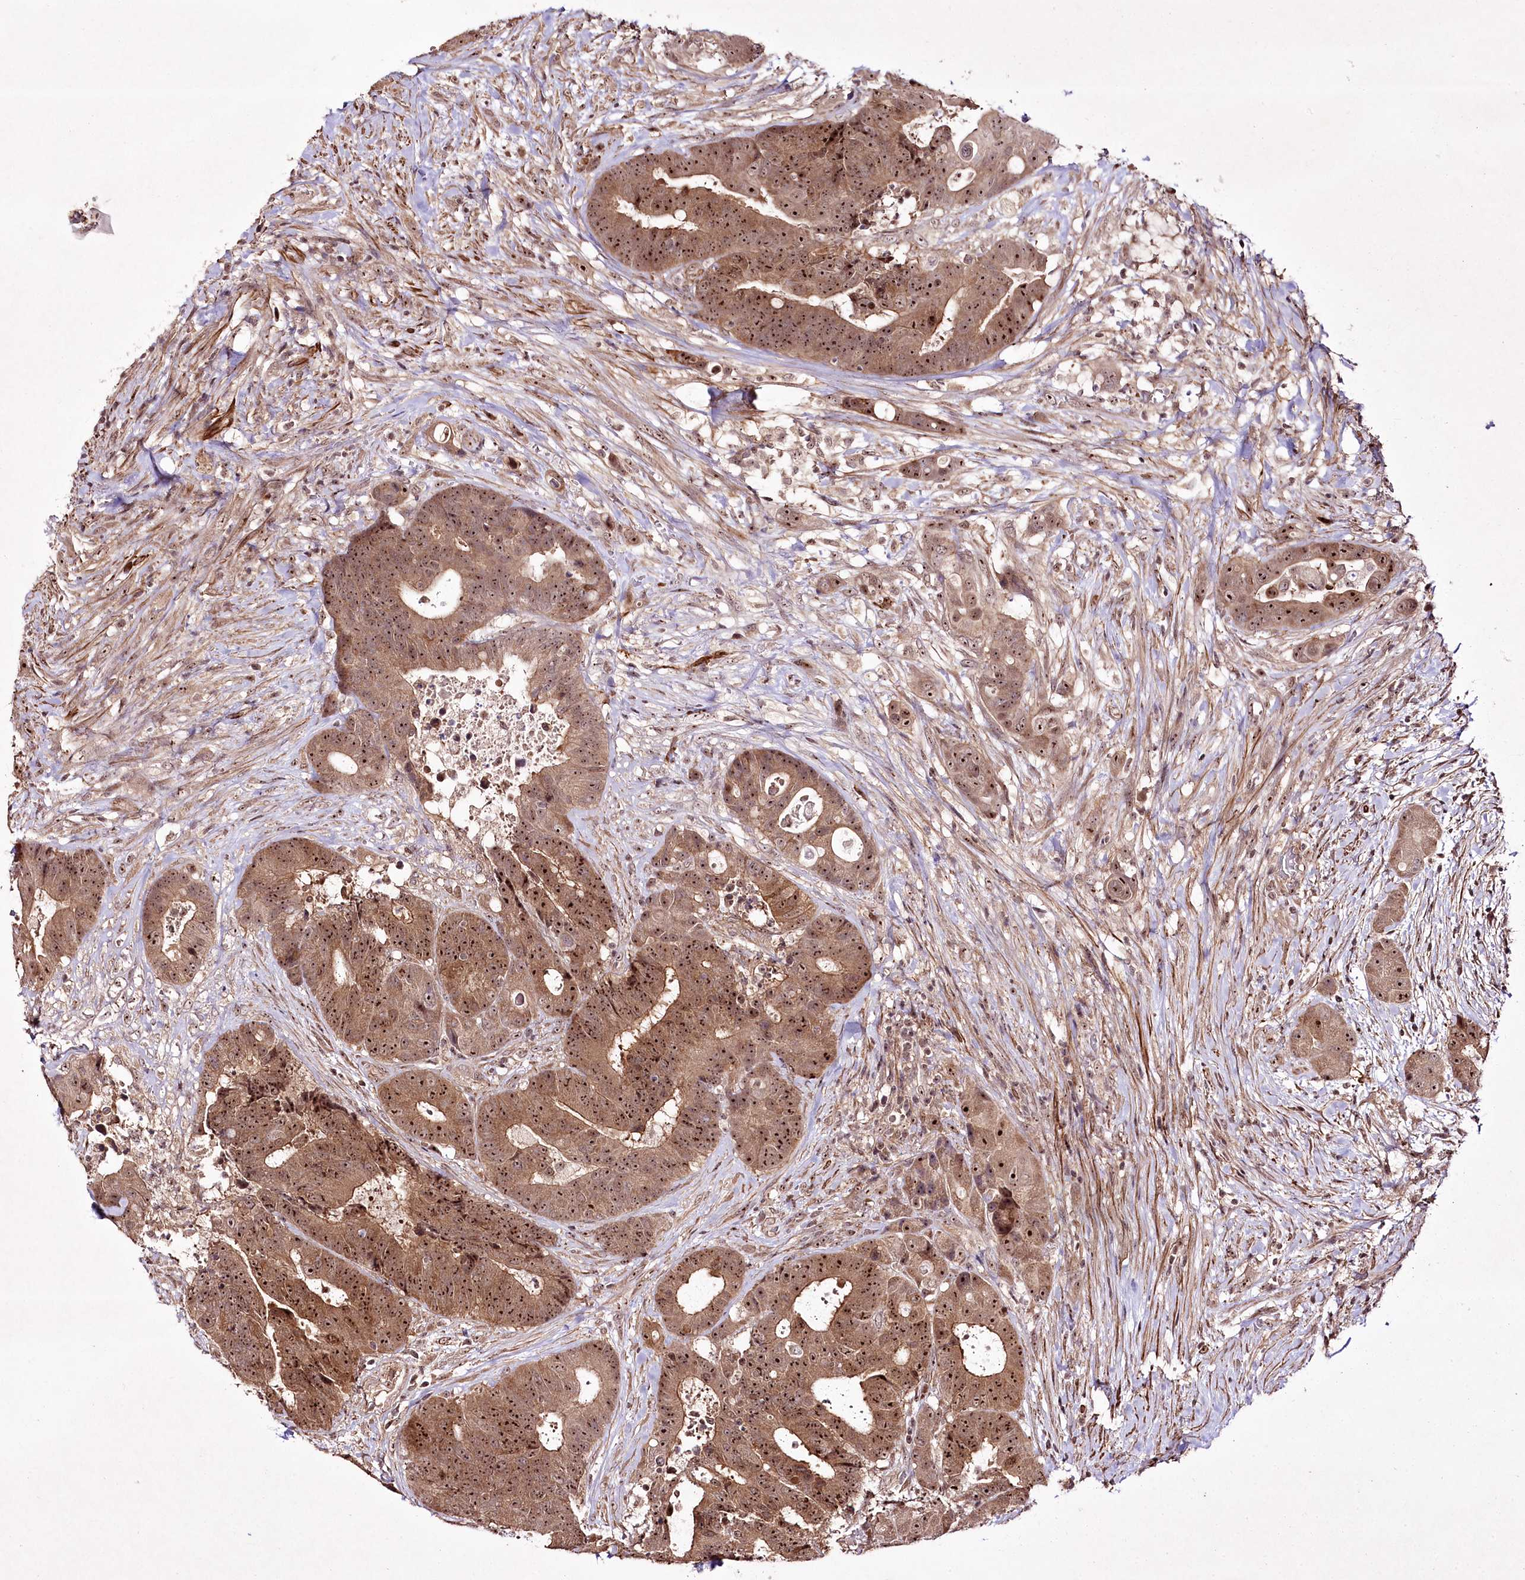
{"staining": {"intensity": "moderate", "quantity": ">75%", "location": "cytoplasmic/membranous,nuclear"}, "tissue": "colorectal cancer", "cell_type": "Tumor cells", "image_type": "cancer", "snomed": [{"axis": "morphology", "description": "Adenocarcinoma, NOS"}, {"axis": "topography", "description": "Rectum"}], "caption": "Immunohistochemistry (IHC) image of colorectal adenocarcinoma stained for a protein (brown), which demonstrates medium levels of moderate cytoplasmic/membranous and nuclear expression in approximately >75% of tumor cells.", "gene": "CCDC59", "patient": {"sex": "male", "age": 69}}